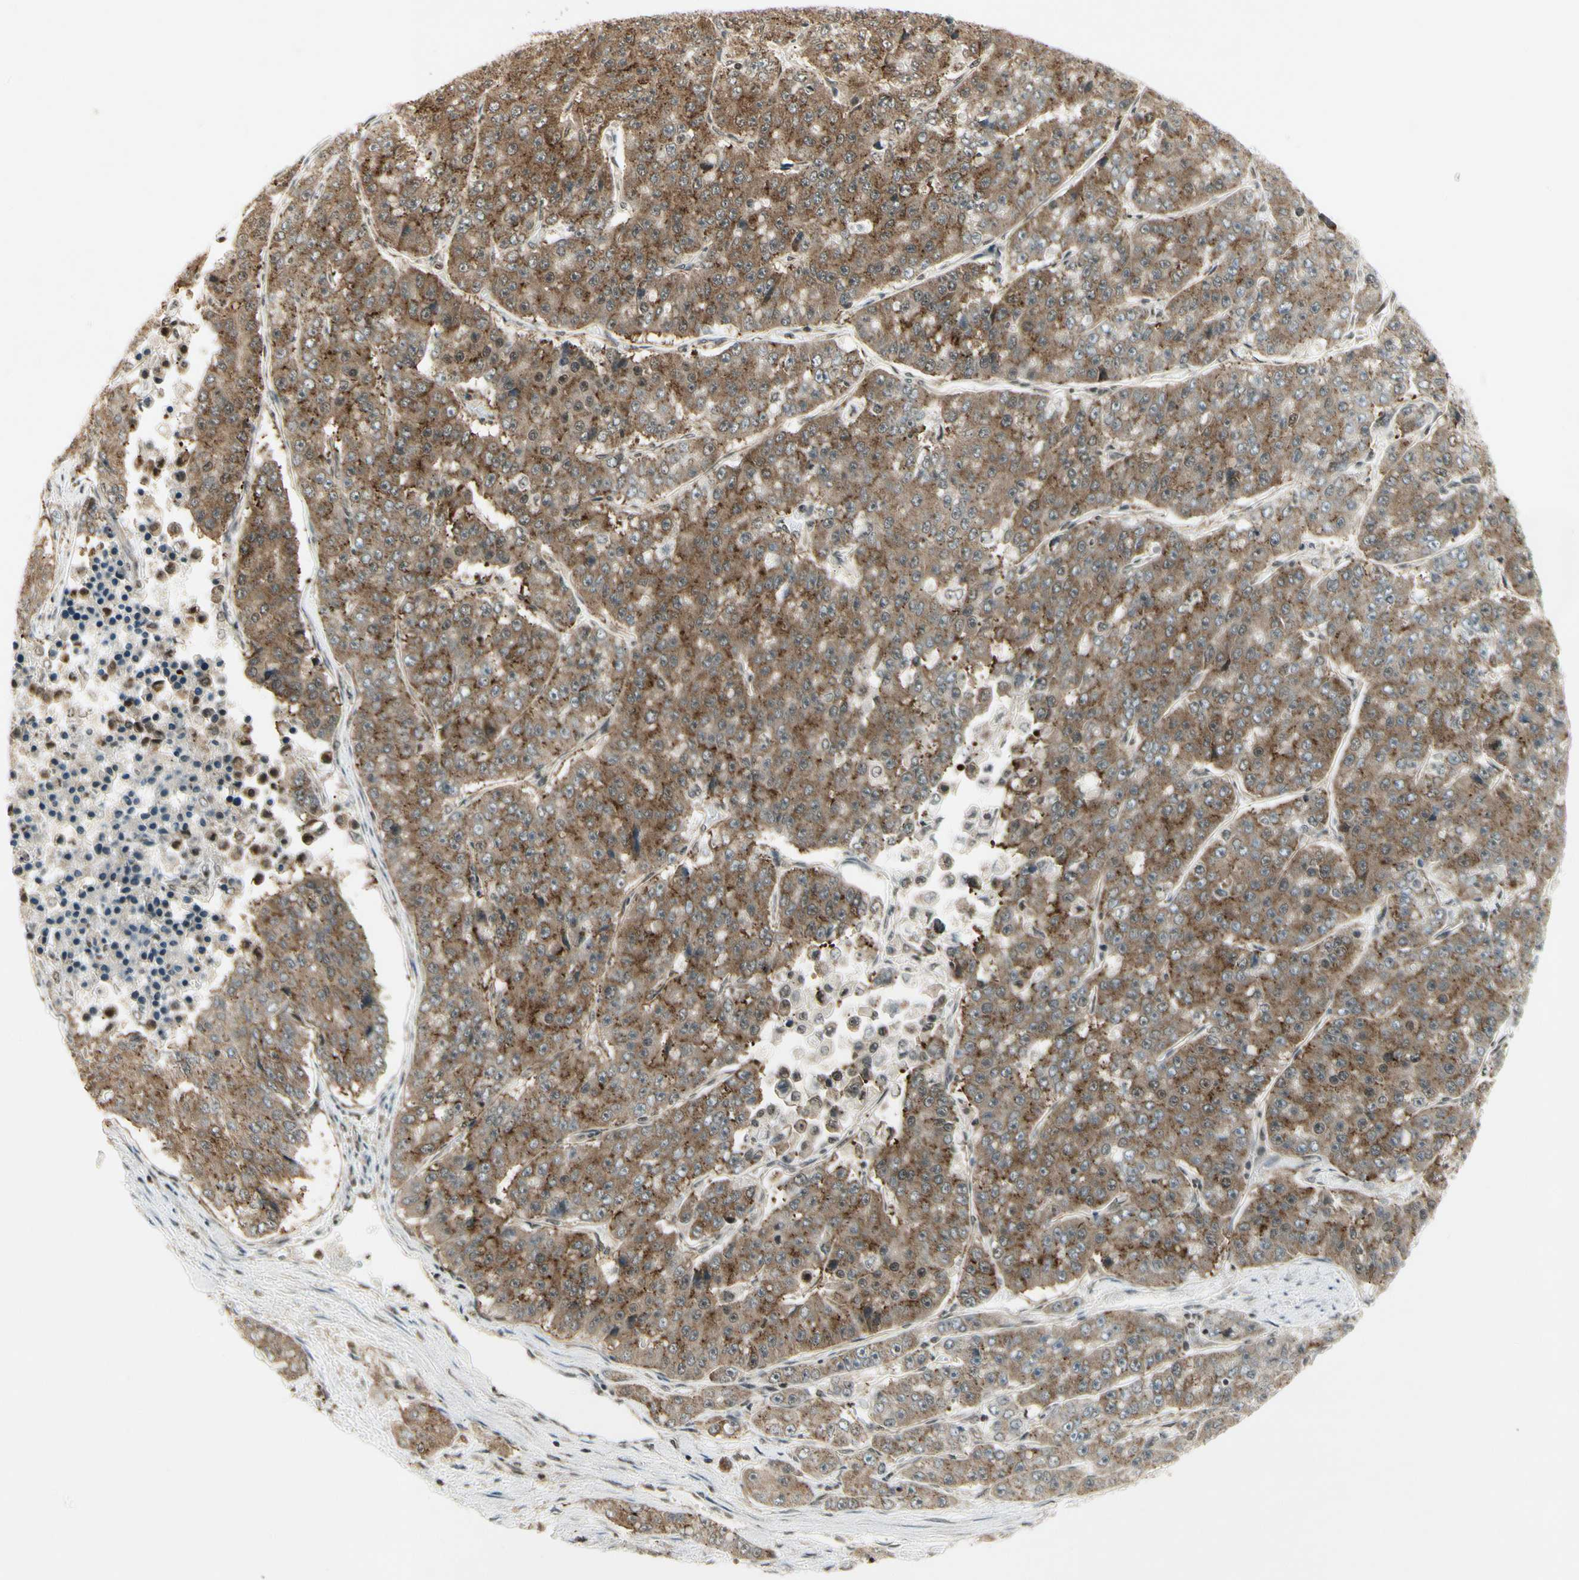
{"staining": {"intensity": "moderate", "quantity": ">75%", "location": "cytoplasmic/membranous"}, "tissue": "pancreatic cancer", "cell_type": "Tumor cells", "image_type": "cancer", "snomed": [{"axis": "morphology", "description": "Adenocarcinoma, NOS"}, {"axis": "topography", "description": "Pancreas"}], "caption": "This photomicrograph shows pancreatic cancer stained with immunohistochemistry (IHC) to label a protein in brown. The cytoplasmic/membranous of tumor cells show moderate positivity for the protein. Nuclei are counter-stained blue.", "gene": "SMN2", "patient": {"sex": "male", "age": 50}}